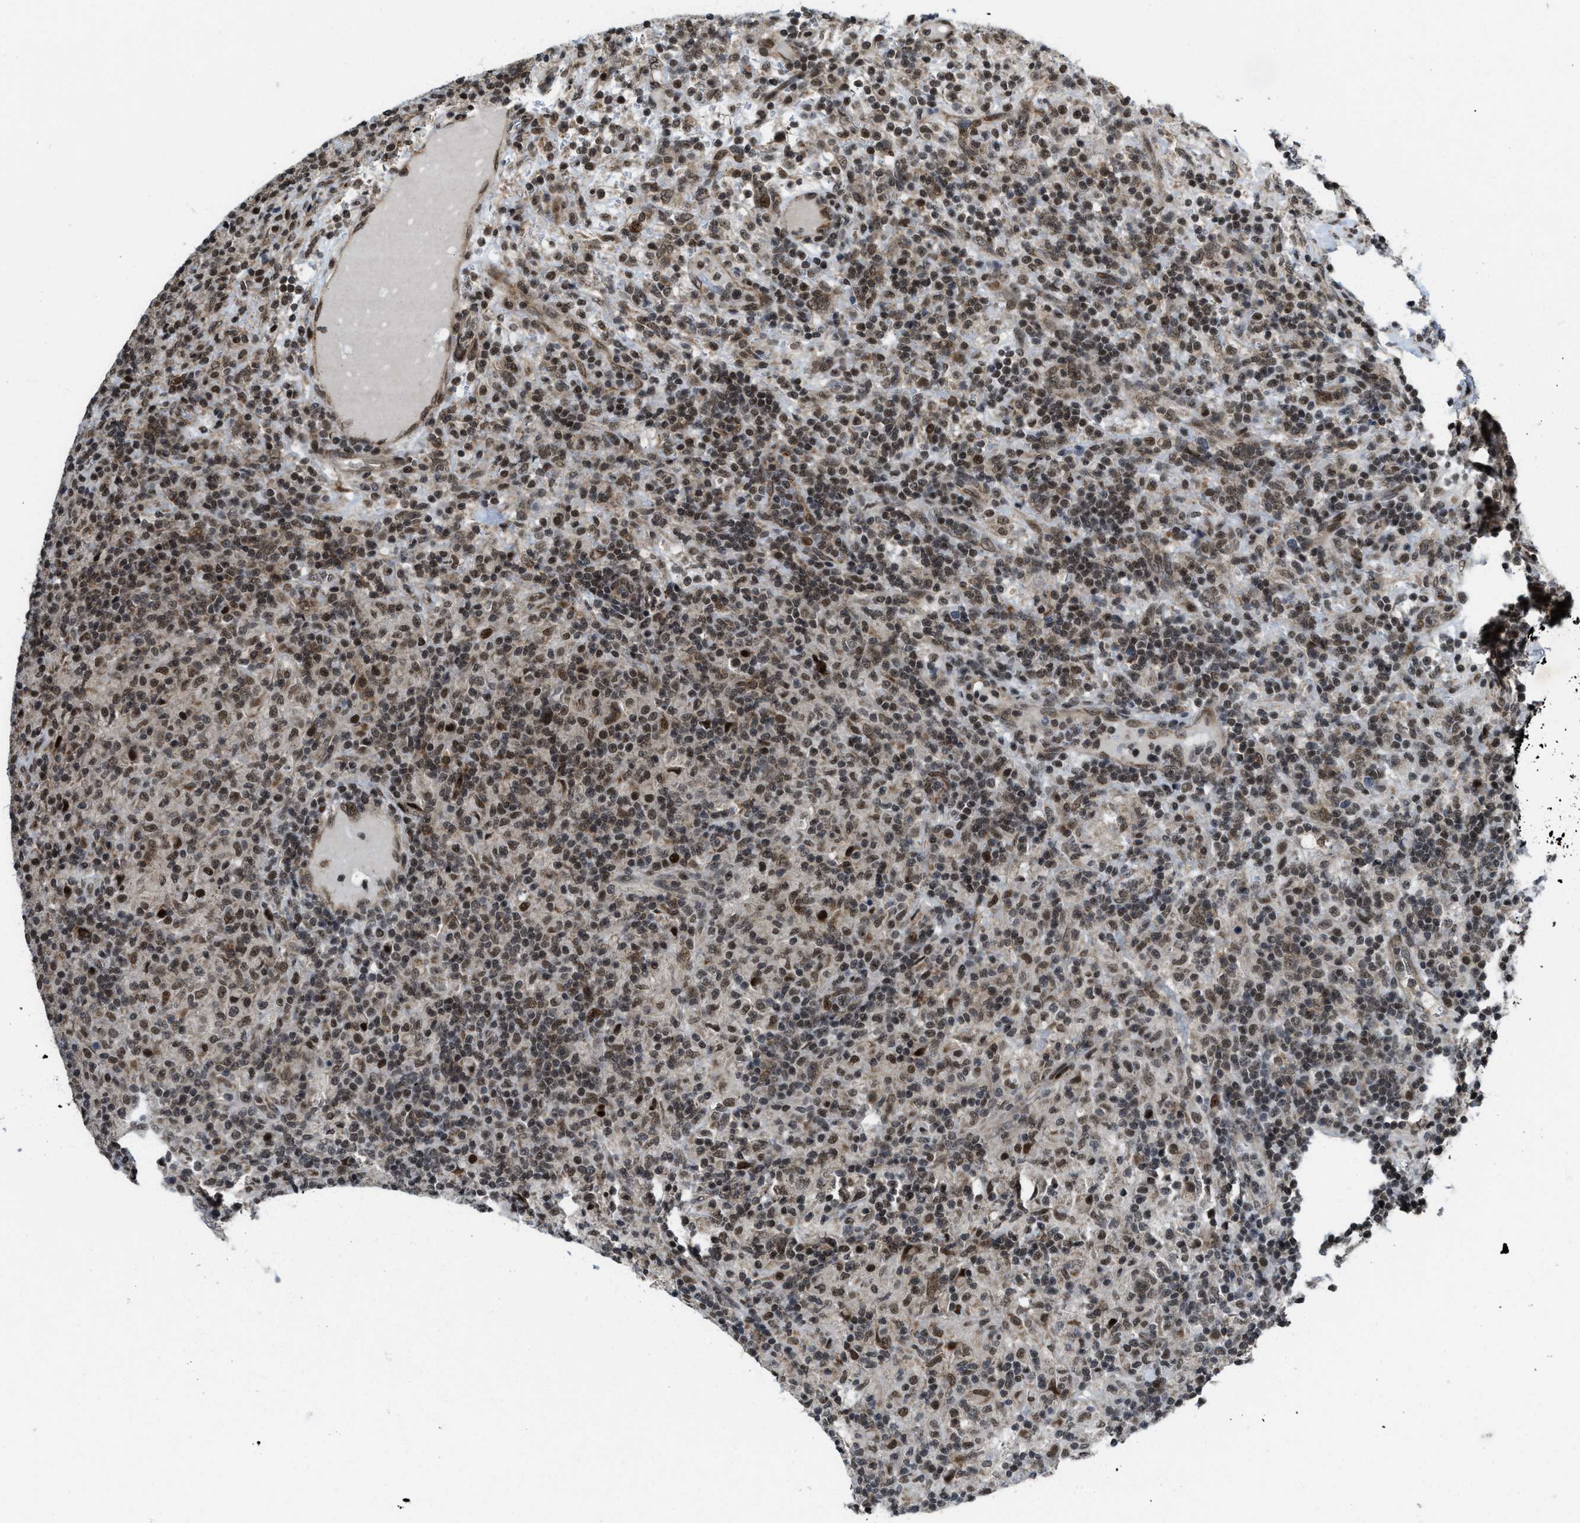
{"staining": {"intensity": "moderate", "quantity": ">75%", "location": "nuclear"}, "tissue": "lymphoma", "cell_type": "Tumor cells", "image_type": "cancer", "snomed": [{"axis": "morphology", "description": "Hodgkin's disease, NOS"}, {"axis": "topography", "description": "Lymph node"}], "caption": "Hodgkin's disease stained for a protein (brown) displays moderate nuclear positive positivity in approximately >75% of tumor cells.", "gene": "ZNF250", "patient": {"sex": "male", "age": 70}}